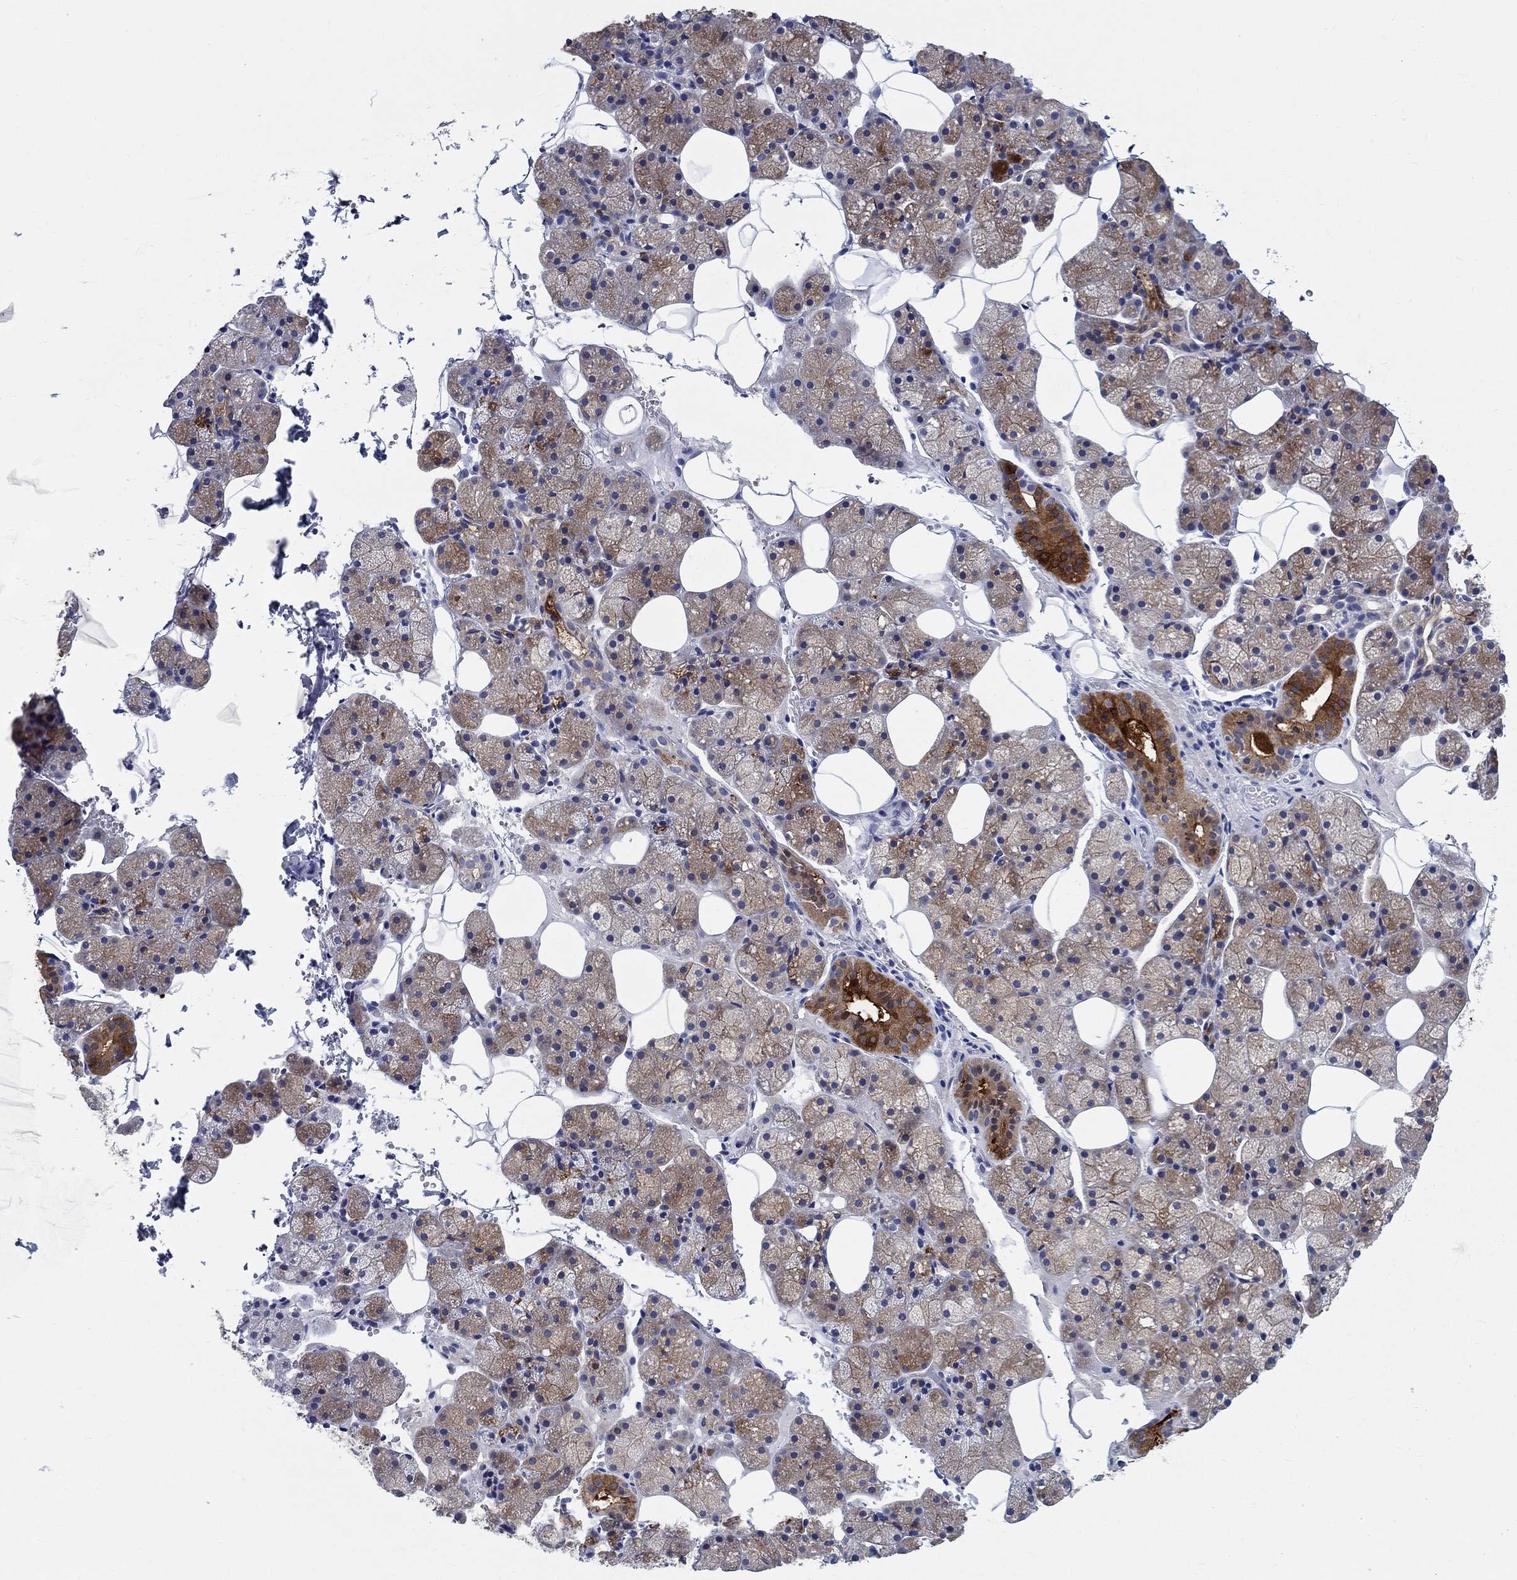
{"staining": {"intensity": "strong", "quantity": "25%-75%", "location": "cytoplasmic/membranous"}, "tissue": "salivary gland", "cell_type": "Glandular cells", "image_type": "normal", "snomed": [{"axis": "morphology", "description": "Normal tissue, NOS"}, {"axis": "topography", "description": "Salivary gland"}], "caption": "DAB immunohistochemical staining of normal human salivary gland shows strong cytoplasmic/membranous protein expression in approximately 25%-75% of glandular cells. Ihc stains the protein in brown and the nuclei are stained blue.", "gene": "RAP1GAP", "patient": {"sex": "male", "age": 38}}